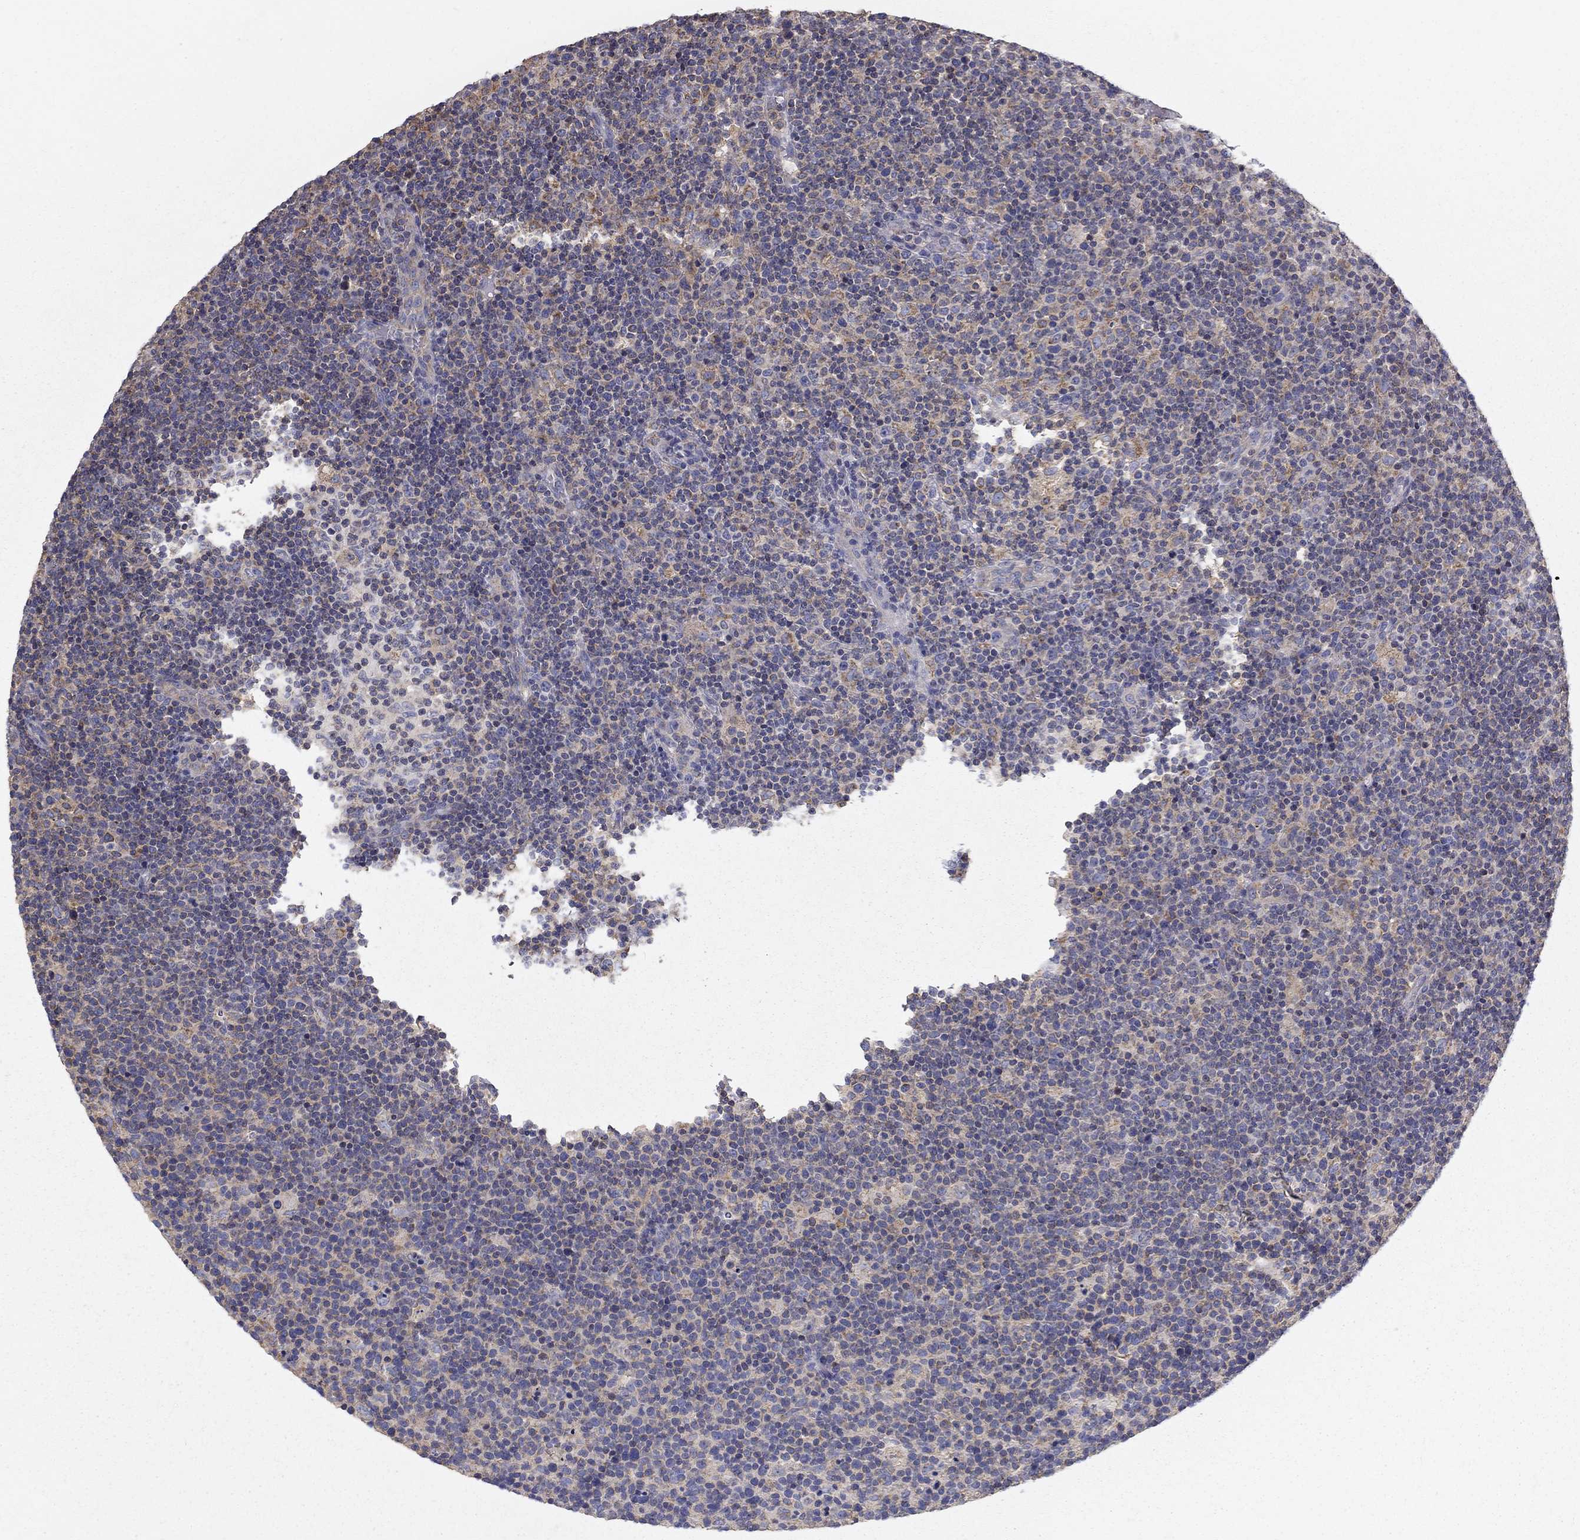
{"staining": {"intensity": "negative", "quantity": "none", "location": "none"}, "tissue": "lymphoma", "cell_type": "Tumor cells", "image_type": "cancer", "snomed": [{"axis": "morphology", "description": "Malignant lymphoma, non-Hodgkin's type, High grade"}, {"axis": "topography", "description": "Lymph node"}], "caption": "Tumor cells are negative for protein expression in human lymphoma.", "gene": "NME5", "patient": {"sex": "male", "age": 61}}